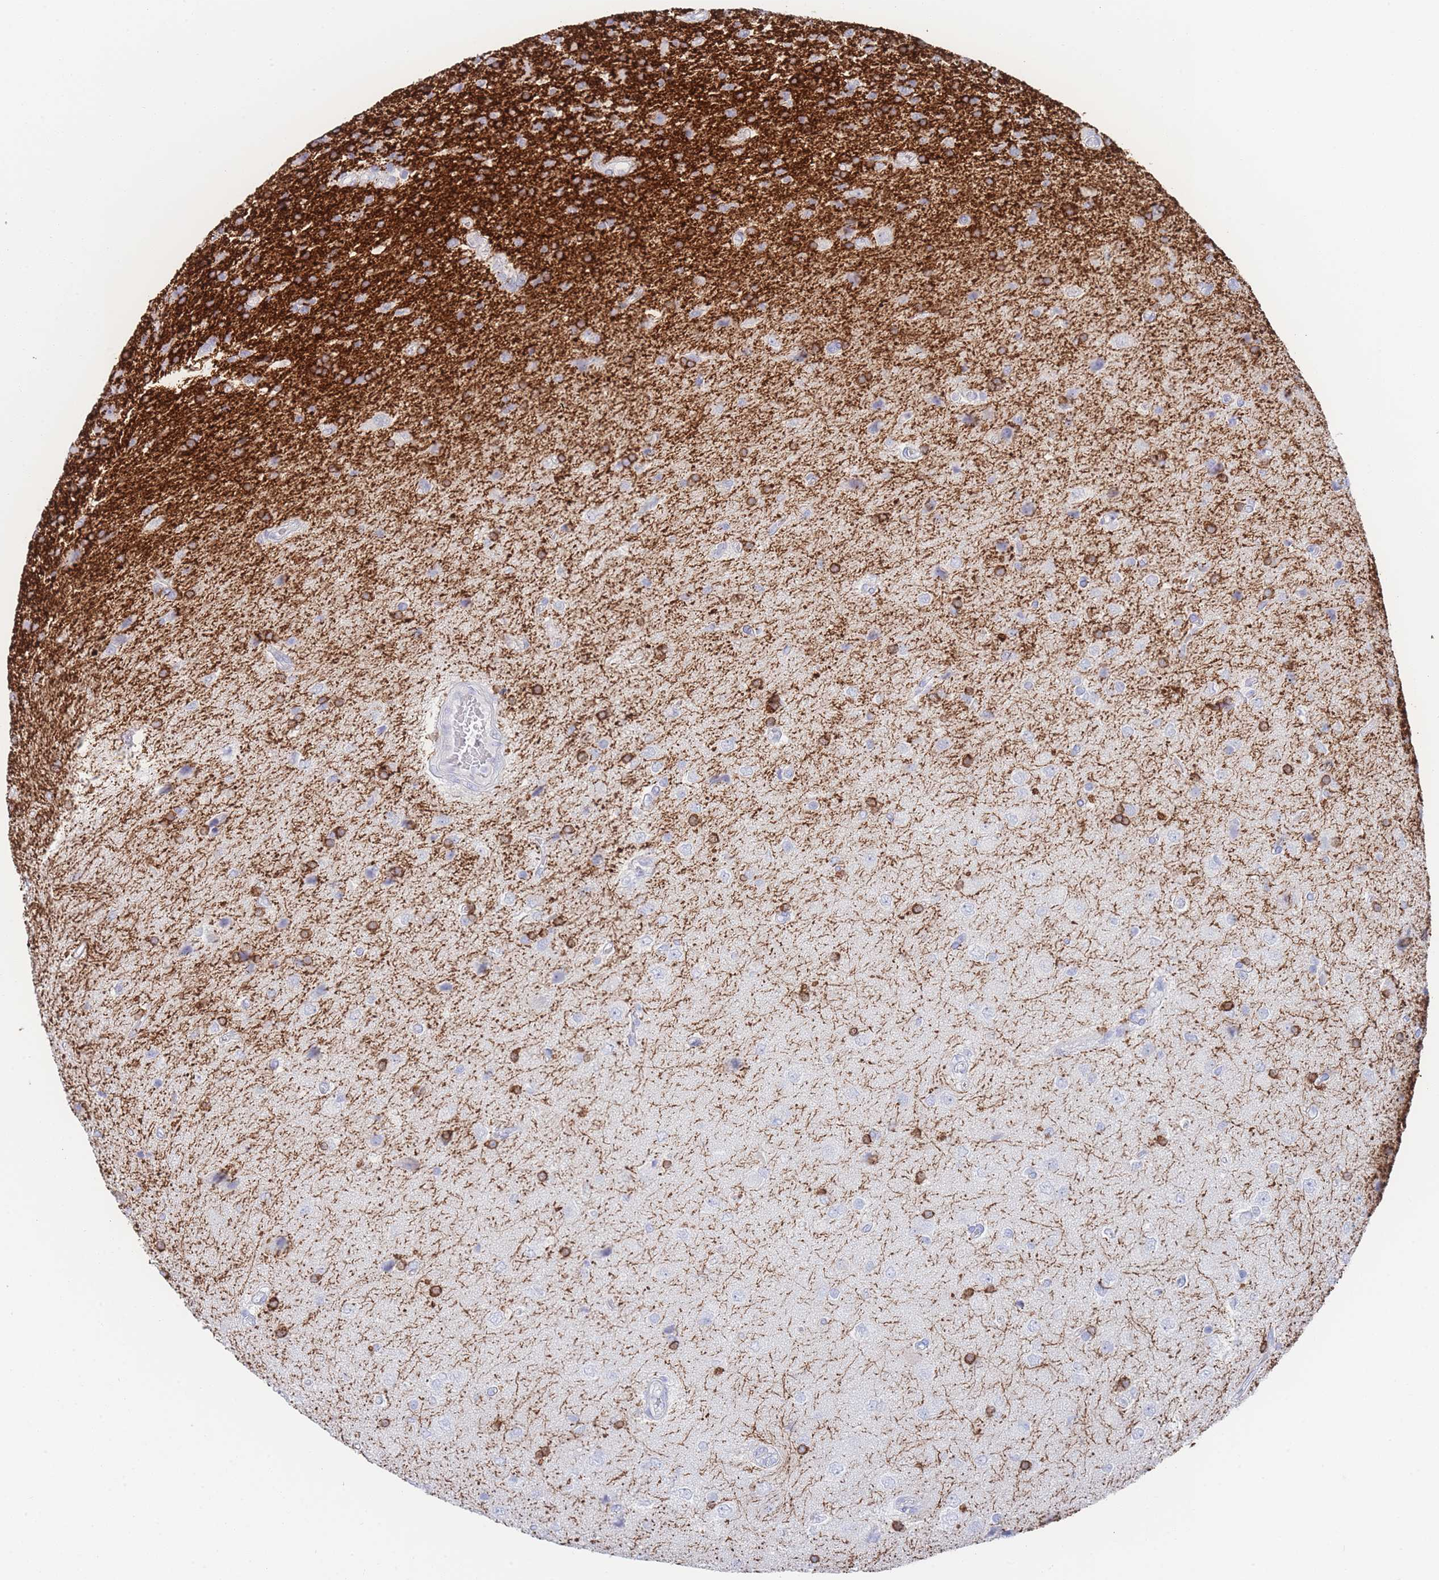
{"staining": {"intensity": "moderate", "quantity": "<25%", "location": "cytoplasmic/membranous"}, "tissue": "glioma", "cell_type": "Tumor cells", "image_type": "cancer", "snomed": [{"axis": "morphology", "description": "Glioma, malignant, High grade"}, {"axis": "topography", "description": "Brain"}], "caption": "Brown immunohistochemical staining in human glioma displays moderate cytoplasmic/membranous staining in about <25% of tumor cells.", "gene": "LRRC37A", "patient": {"sex": "male", "age": 56}}